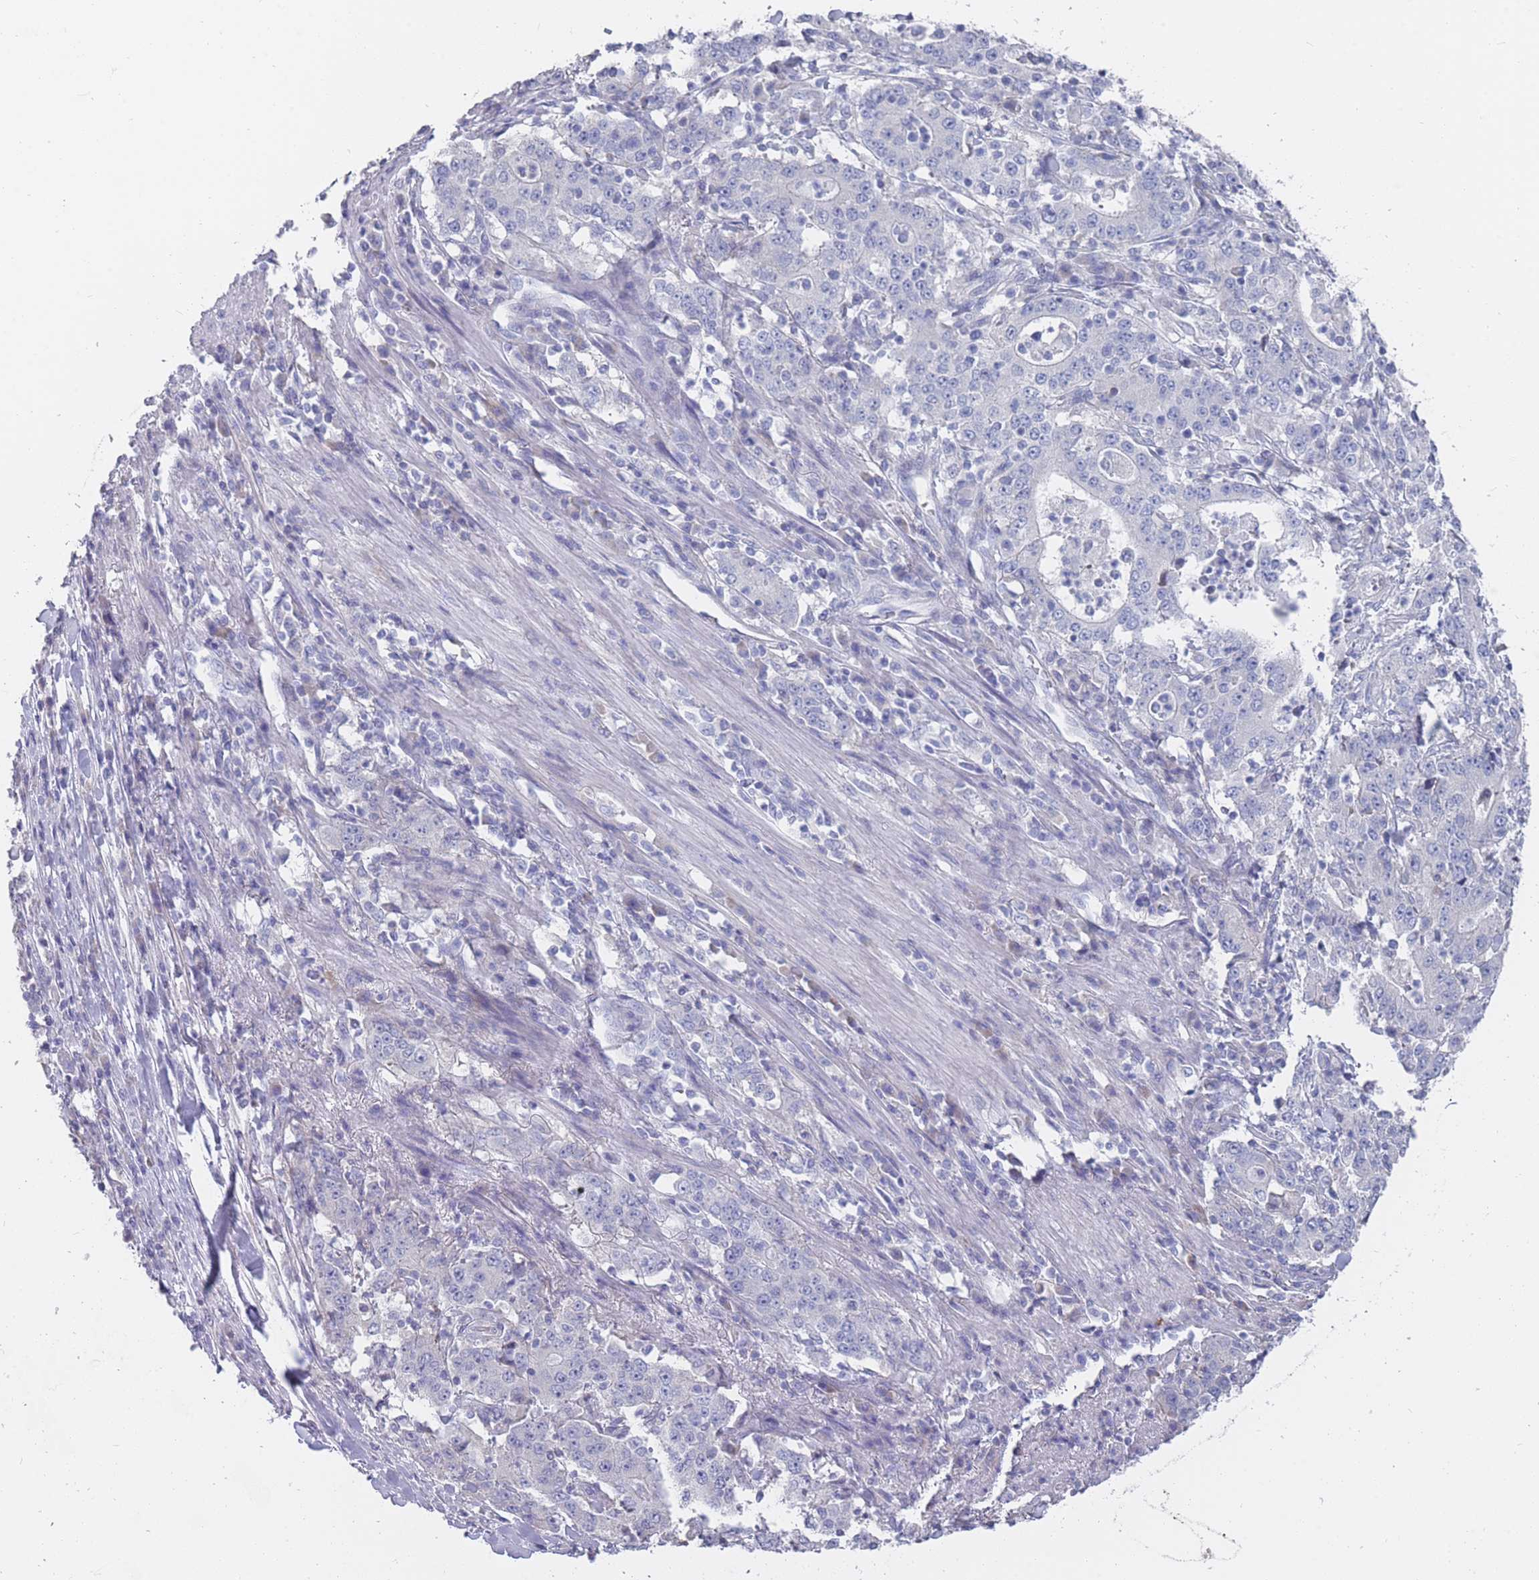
{"staining": {"intensity": "negative", "quantity": "none", "location": "none"}, "tissue": "stomach cancer", "cell_type": "Tumor cells", "image_type": "cancer", "snomed": [{"axis": "morphology", "description": "Normal tissue, NOS"}, {"axis": "morphology", "description": "Adenocarcinoma, NOS"}, {"axis": "topography", "description": "Stomach, upper"}, {"axis": "topography", "description": "Stomach"}], "caption": "Immunohistochemistry (IHC) histopathology image of neoplastic tissue: stomach cancer stained with DAB (3,3'-diaminobenzidine) shows no significant protein positivity in tumor cells.", "gene": "PIGU", "patient": {"sex": "male", "age": 59}}